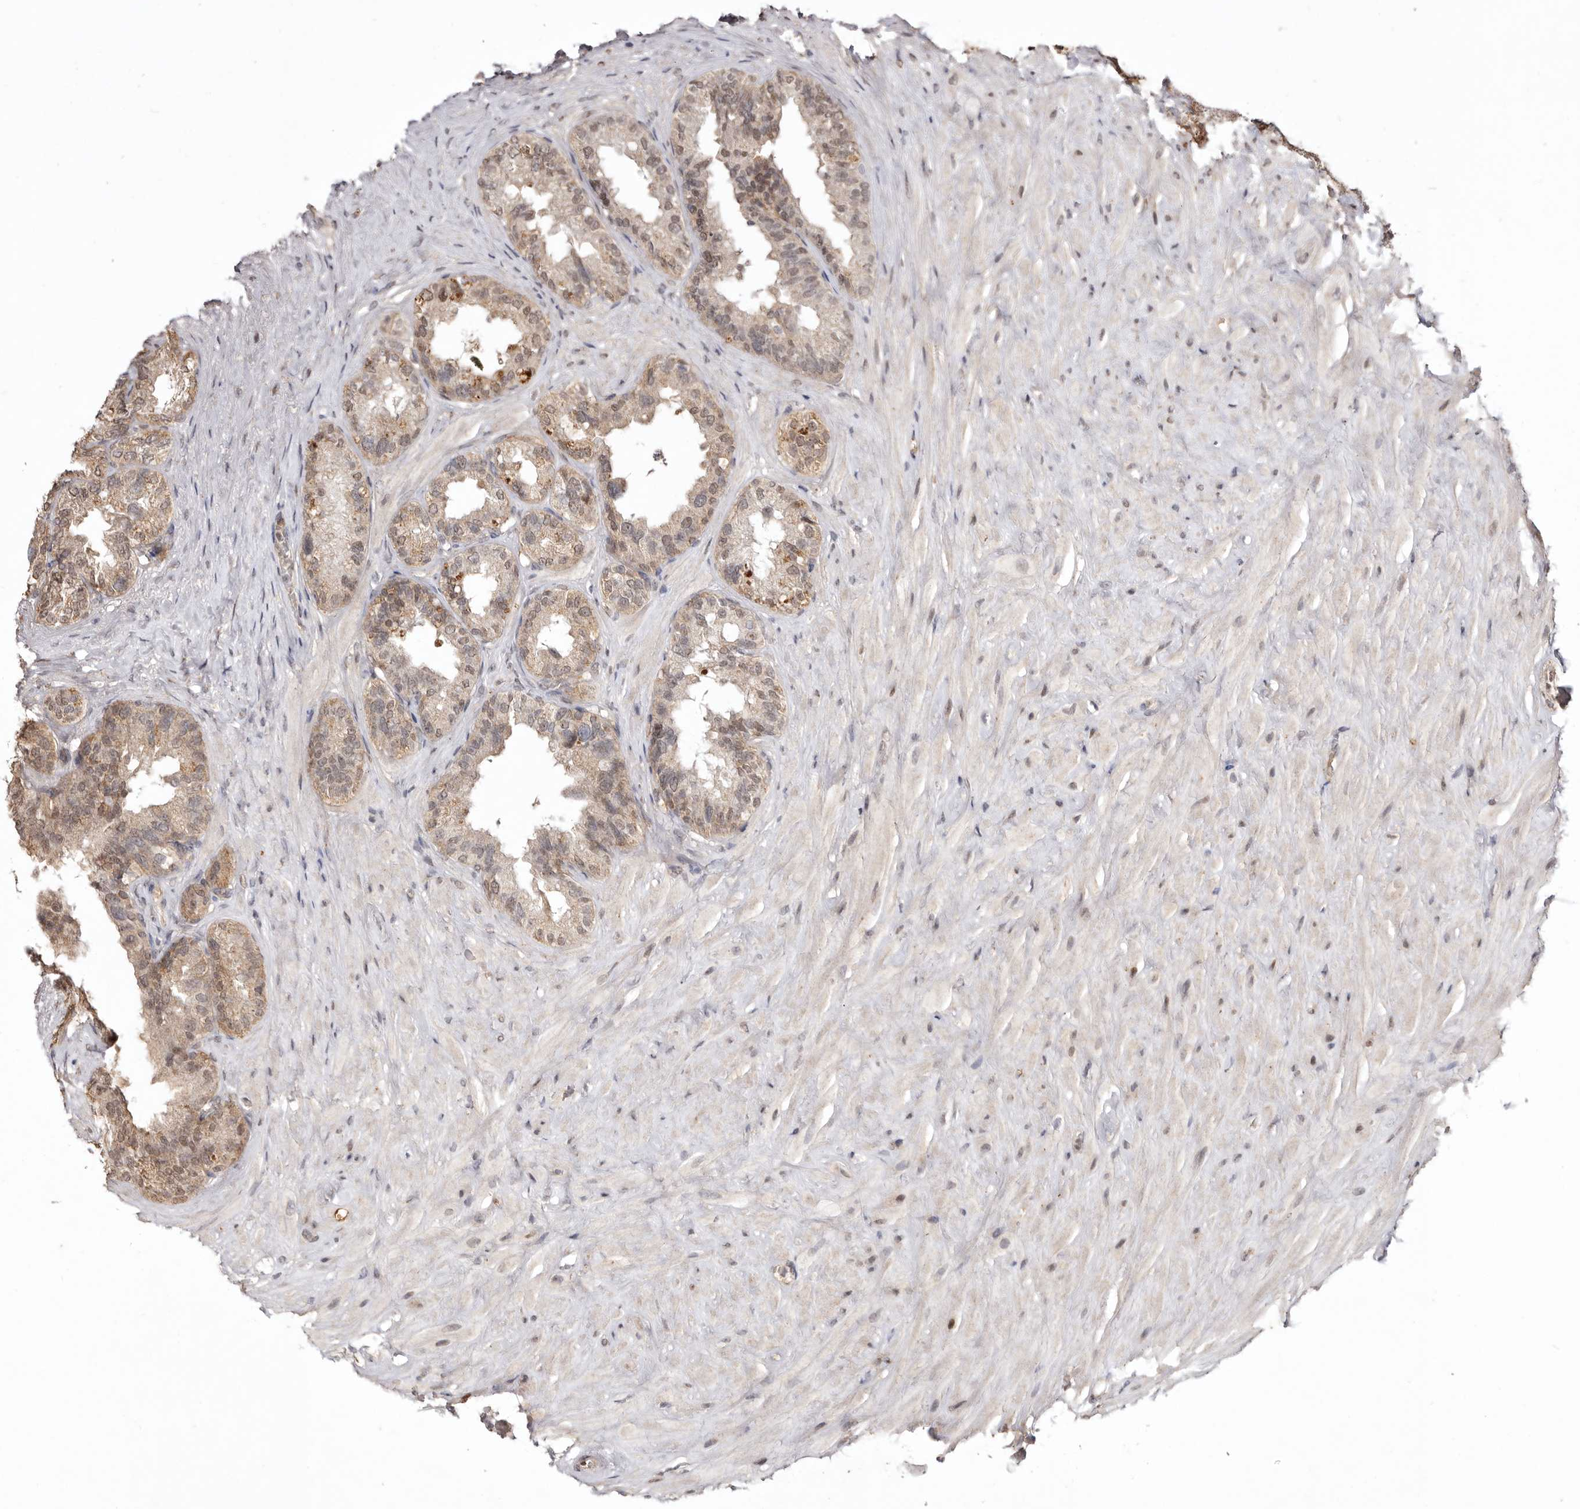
{"staining": {"intensity": "moderate", "quantity": ">75%", "location": "cytoplasmic/membranous,nuclear"}, "tissue": "seminal vesicle", "cell_type": "Glandular cells", "image_type": "normal", "snomed": [{"axis": "morphology", "description": "Normal tissue, NOS"}, {"axis": "topography", "description": "Seminal veicle"}], "caption": "Brown immunohistochemical staining in unremarkable seminal vesicle reveals moderate cytoplasmic/membranous,nuclear expression in about >75% of glandular cells. (DAB (3,3'-diaminobenzidine) = brown stain, brightfield microscopy at high magnification).", "gene": "NOTCH1", "patient": {"sex": "male", "age": 80}}